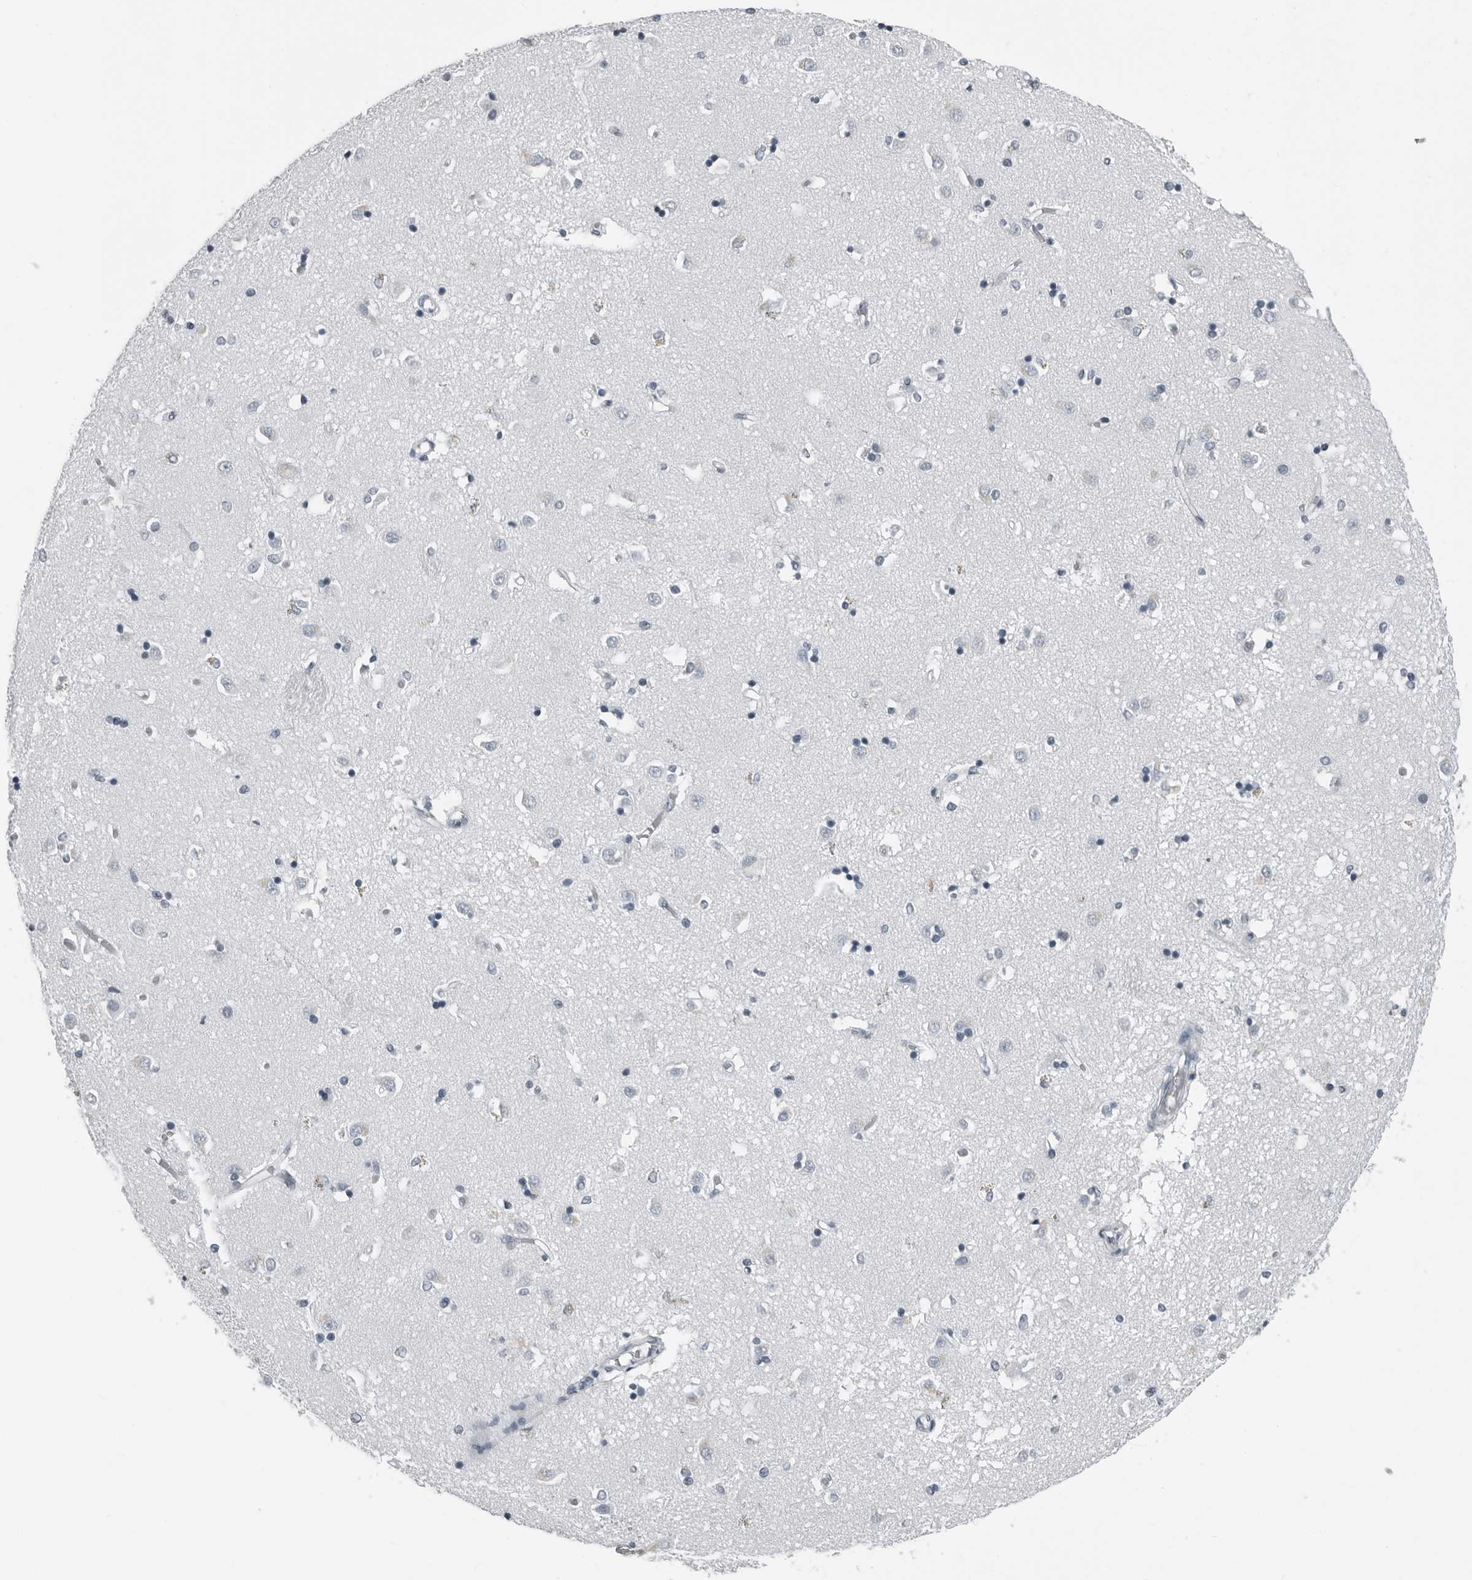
{"staining": {"intensity": "negative", "quantity": "none", "location": "none"}, "tissue": "caudate", "cell_type": "Glial cells", "image_type": "normal", "snomed": [{"axis": "morphology", "description": "Normal tissue, NOS"}, {"axis": "topography", "description": "Lateral ventricle wall"}], "caption": "Immunohistochemistry photomicrograph of benign caudate stained for a protein (brown), which reveals no staining in glial cells.", "gene": "PRSS1", "patient": {"sex": "male", "age": 45}}